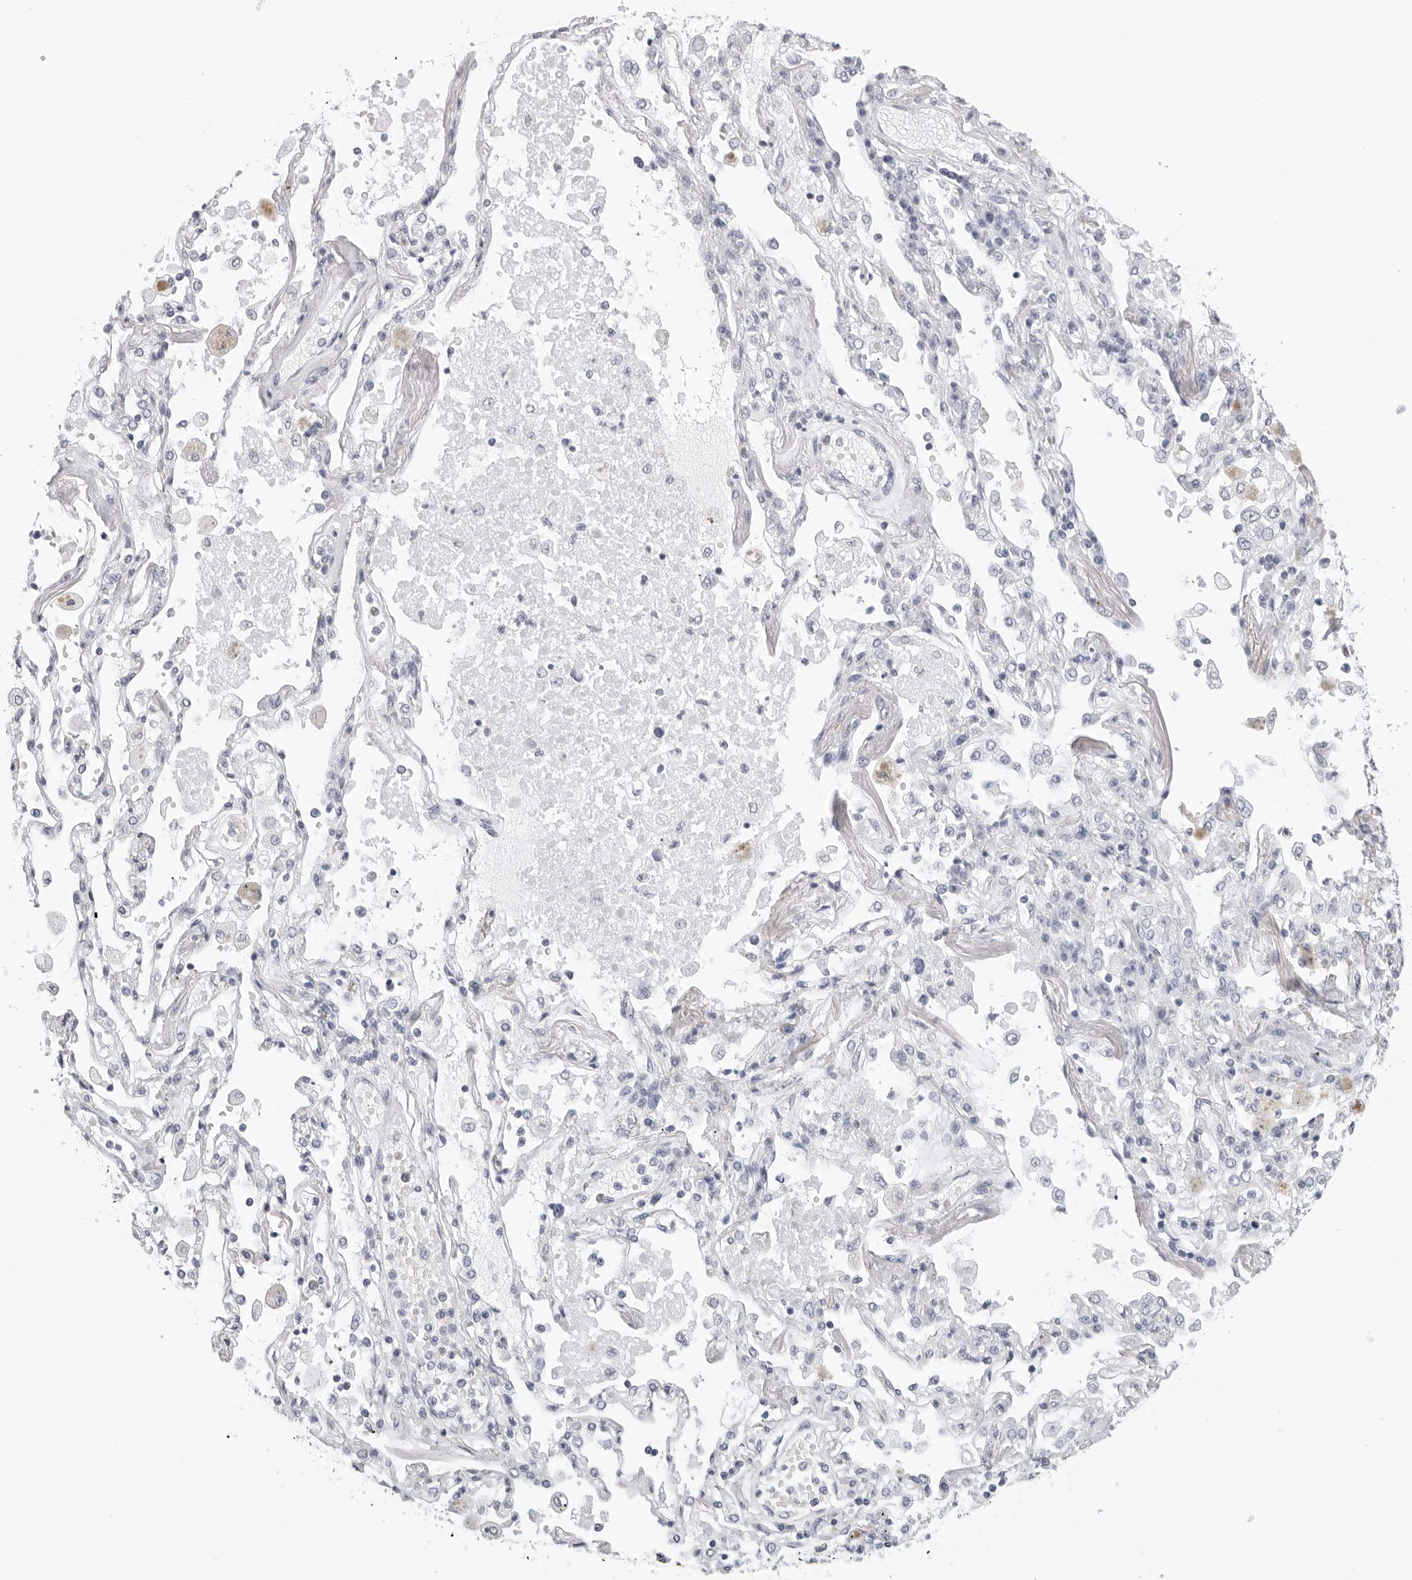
{"staining": {"intensity": "negative", "quantity": "none", "location": "none"}, "tissue": "lung cancer", "cell_type": "Tumor cells", "image_type": "cancer", "snomed": [{"axis": "morphology", "description": "Adenocarcinoma, NOS"}, {"axis": "topography", "description": "Lung"}], "caption": "Tumor cells are negative for protein expression in human lung cancer.", "gene": "AGMAT", "patient": {"sex": "male", "age": 63}}